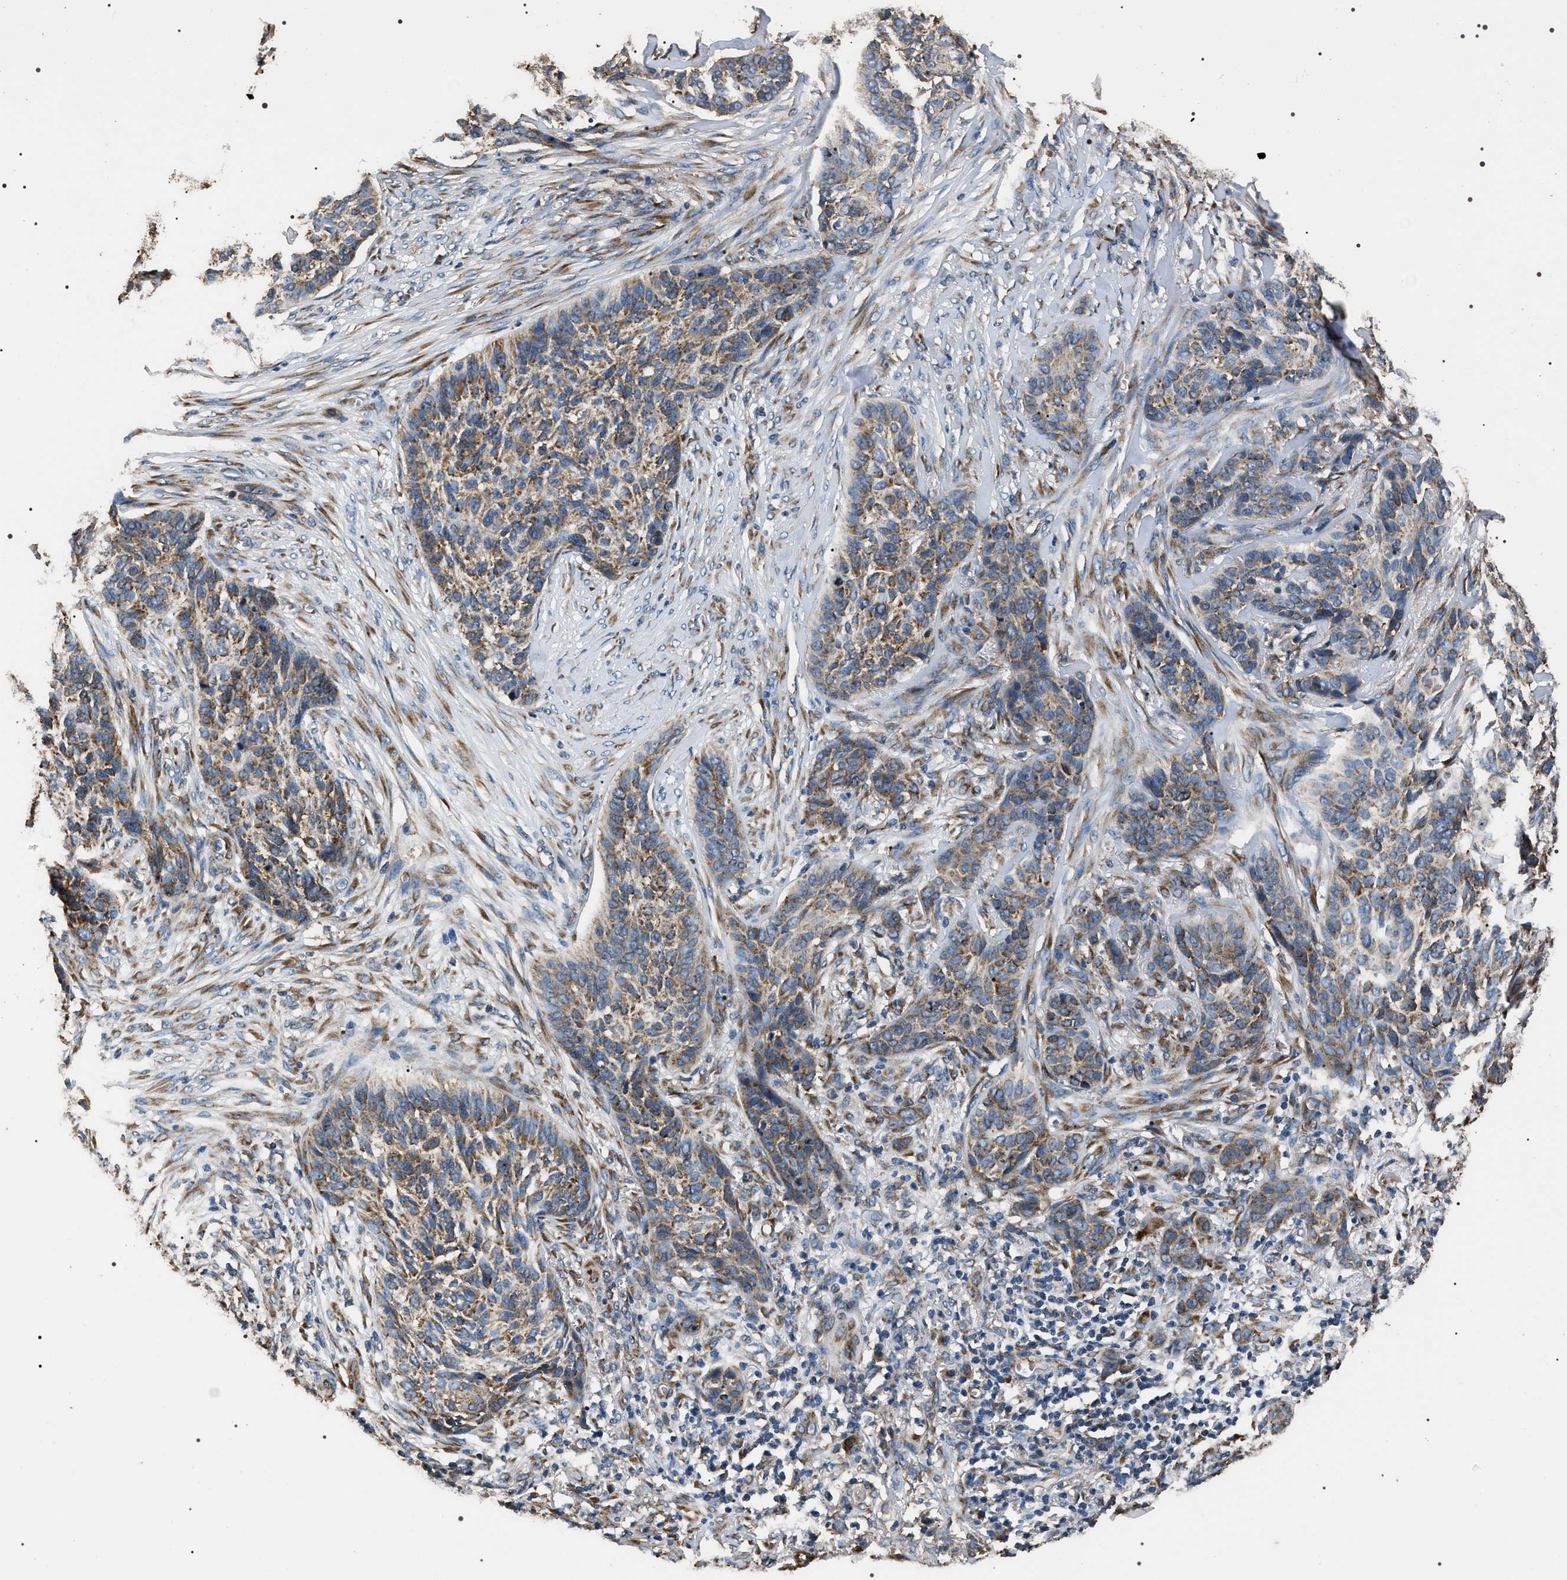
{"staining": {"intensity": "moderate", "quantity": ">75%", "location": "cytoplasmic/membranous"}, "tissue": "skin cancer", "cell_type": "Tumor cells", "image_type": "cancer", "snomed": [{"axis": "morphology", "description": "Basal cell carcinoma"}, {"axis": "topography", "description": "Skin"}], "caption": "There is medium levels of moderate cytoplasmic/membranous expression in tumor cells of basal cell carcinoma (skin), as demonstrated by immunohistochemical staining (brown color).", "gene": "KTN1", "patient": {"sex": "male", "age": 85}}